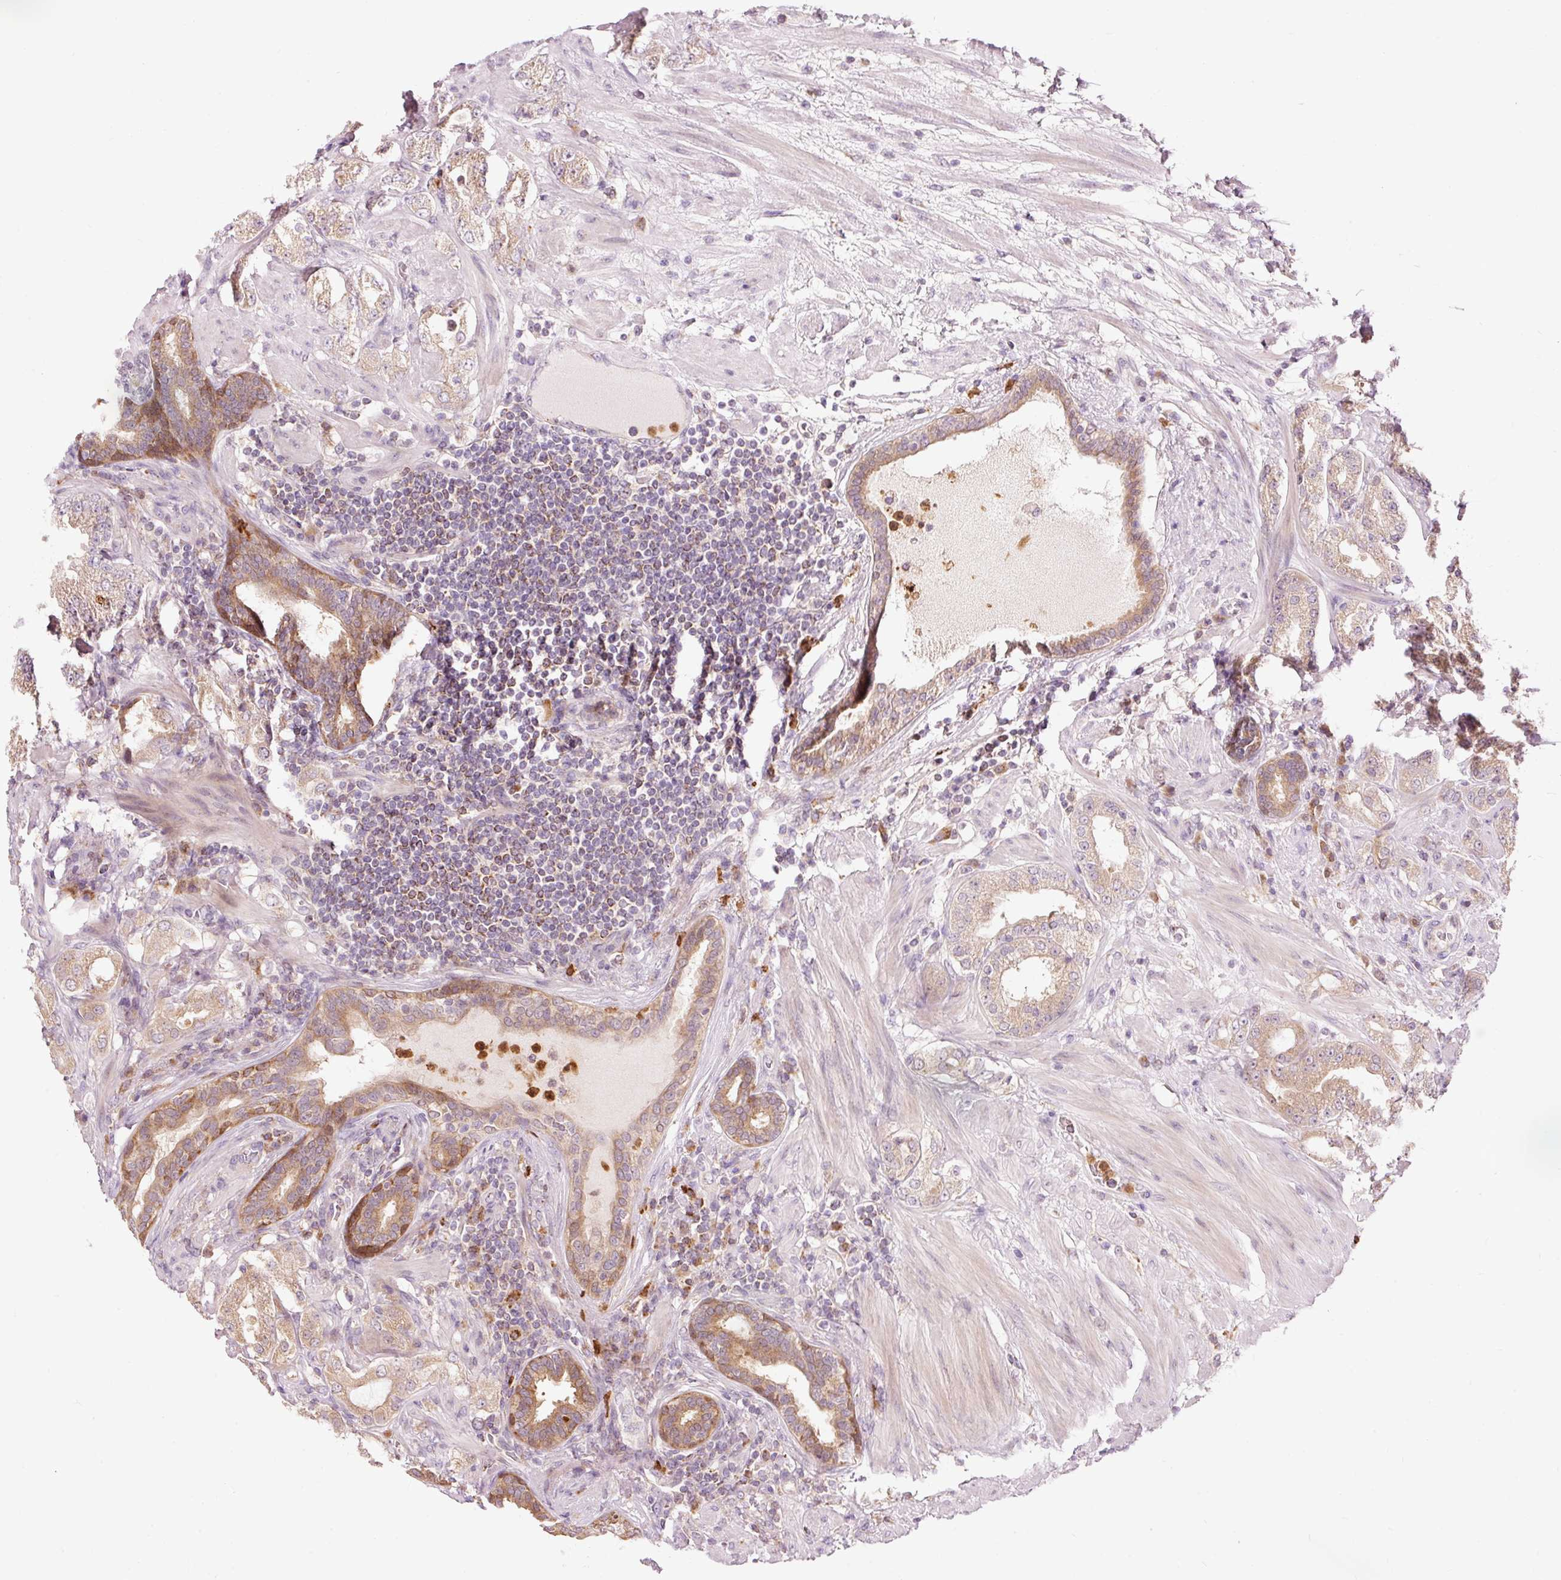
{"staining": {"intensity": "weak", "quantity": ">75%", "location": "cytoplasmic/membranous"}, "tissue": "prostate cancer", "cell_type": "Tumor cells", "image_type": "cancer", "snomed": [{"axis": "morphology", "description": "Adenocarcinoma, High grade"}, {"axis": "topography", "description": "Prostate"}], "caption": "Immunohistochemistry staining of prostate adenocarcinoma (high-grade), which shows low levels of weak cytoplasmic/membranous expression in approximately >75% of tumor cells indicating weak cytoplasmic/membranous protein positivity. The staining was performed using DAB (3,3'-diaminobenzidine) (brown) for protein detection and nuclei were counterstained in hematoxylin (blue).", "gene": "PRDX5", "patient": {"sex": "male", "age": 68}}